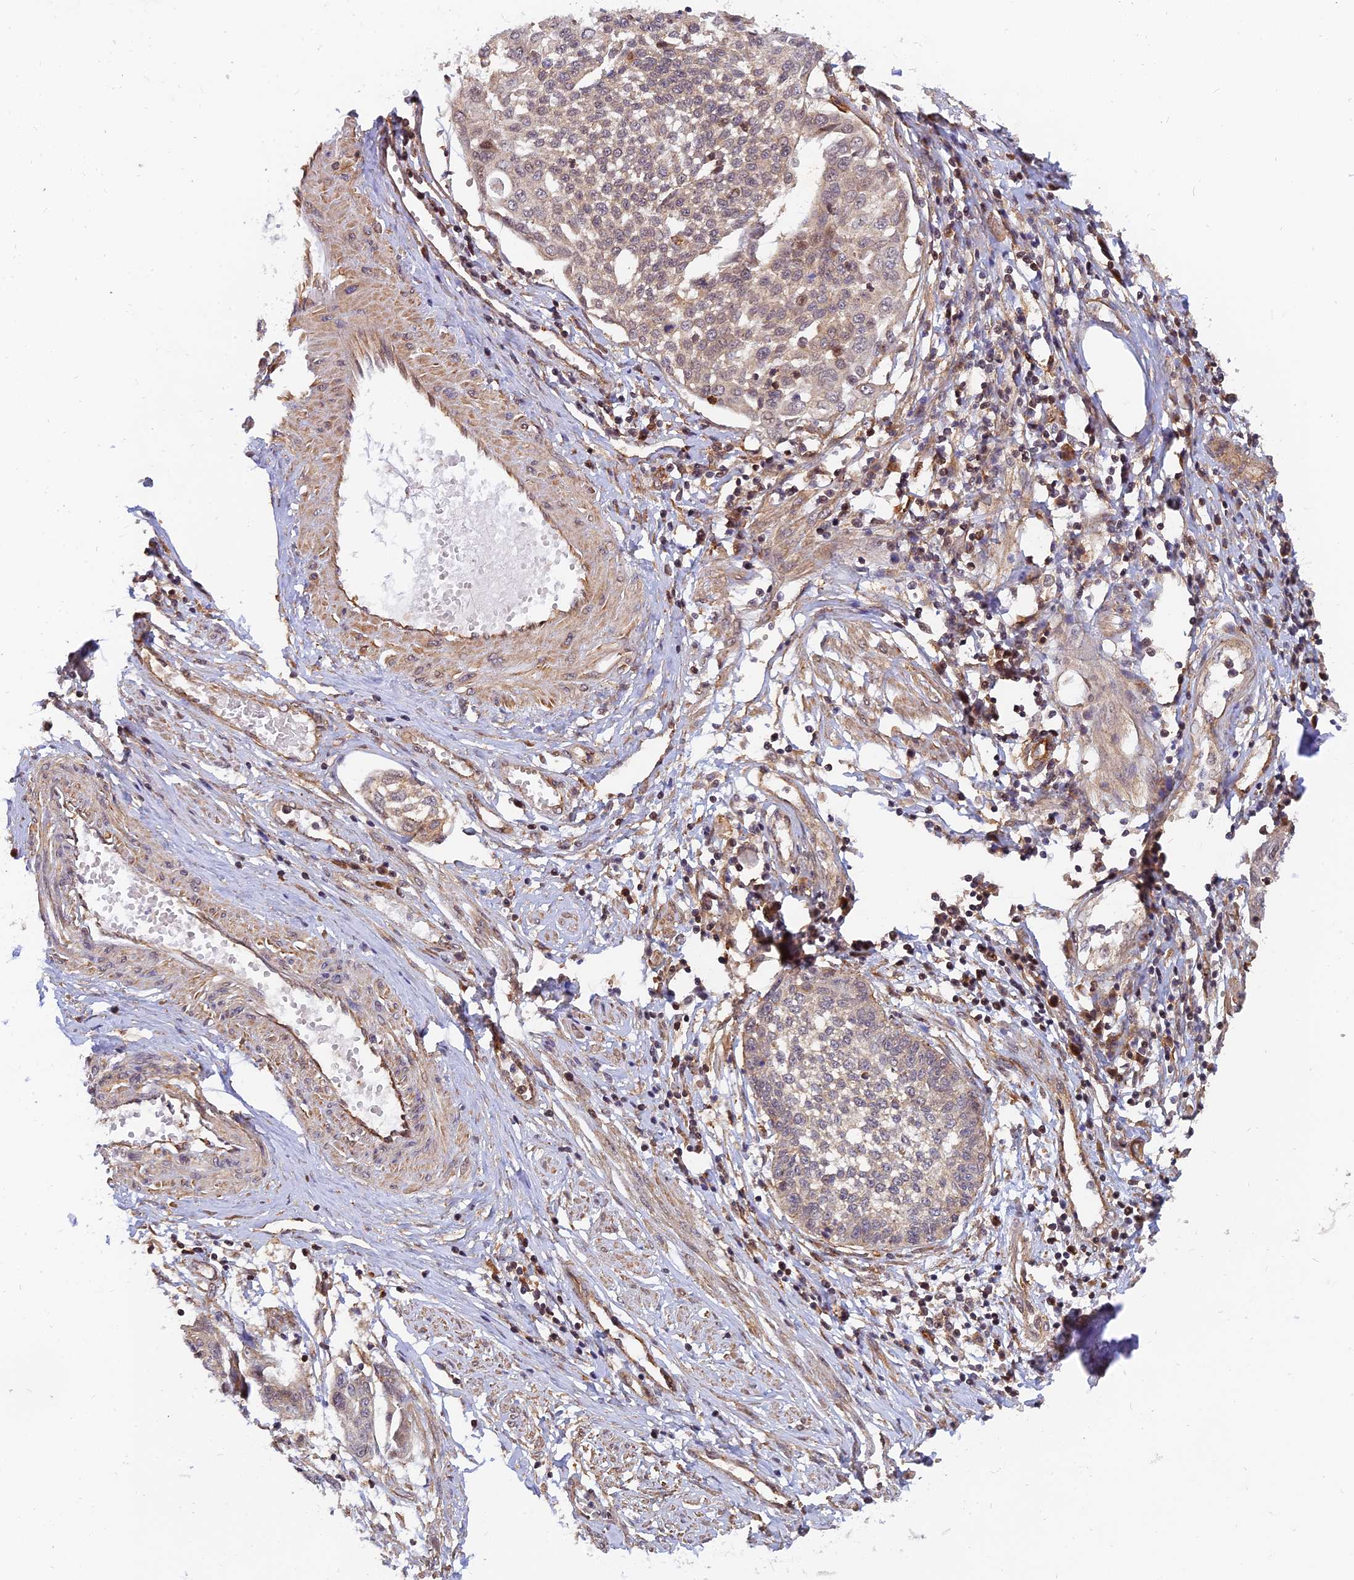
{"staining": {"intensity": "weak", "quantity": "25%-75%", "location": "cytoplasmic/membranous"}, "tissue": "cervical cancer", "cell_type": "Tumor cells", "image_type": "cancer", "snomed": [{"axis": "morphology", "description": "Squamous cell carcinoma, NOS"}, {"axis": "topography", "description": "Cervix"}], "caption": "About 25%-75% of tumor cells in cervical cancer (squamous cell carcinoma) reveal weak cytoplasmic/membranous protein expression as visualized by brown immunohistochemical staining.", "gene": "WDR41", "patient": {"sex": "female", "age": 34}}